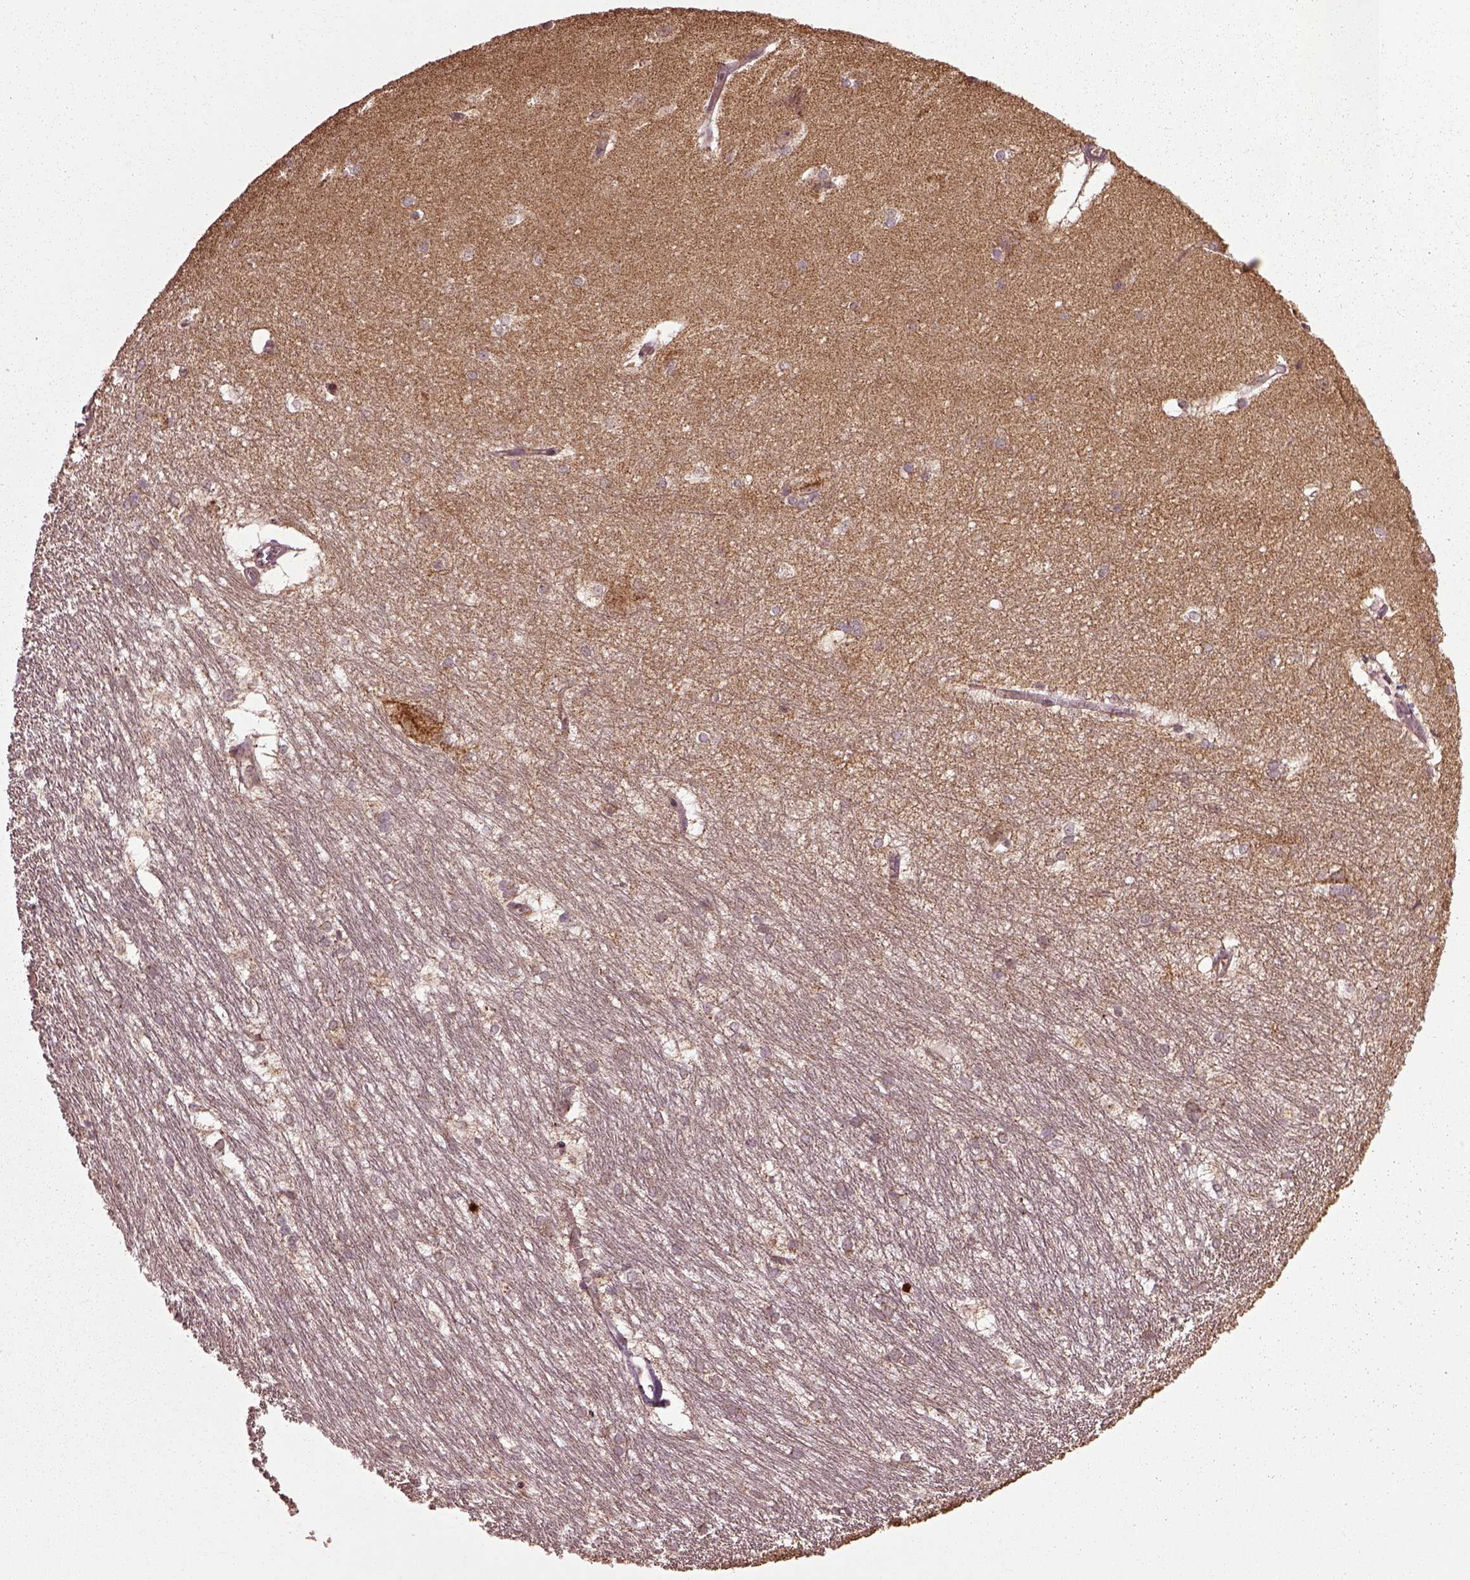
{"staining": {"intensity": "weak", "quantity": "<25%", "location": "cytoplasmic/membranous"}, "tissue": "hippocampus", "cell_type": "Glial cells", "image_type": "normal", "snomed": [{"axis": "morphology", "description": "Normal tissue, NOS"}, {"axis": "topography", "description": "Cerebral cortex"}, {"axis": "topography", "description": "Hippocampus"}], "caption": "An IHC micrograph of unremarkable hippocampus is shown. There is no staining in glial cells of hippocampus.", "gene": "SEL1L3", "patient": {"sex": "female", "age": 19}}